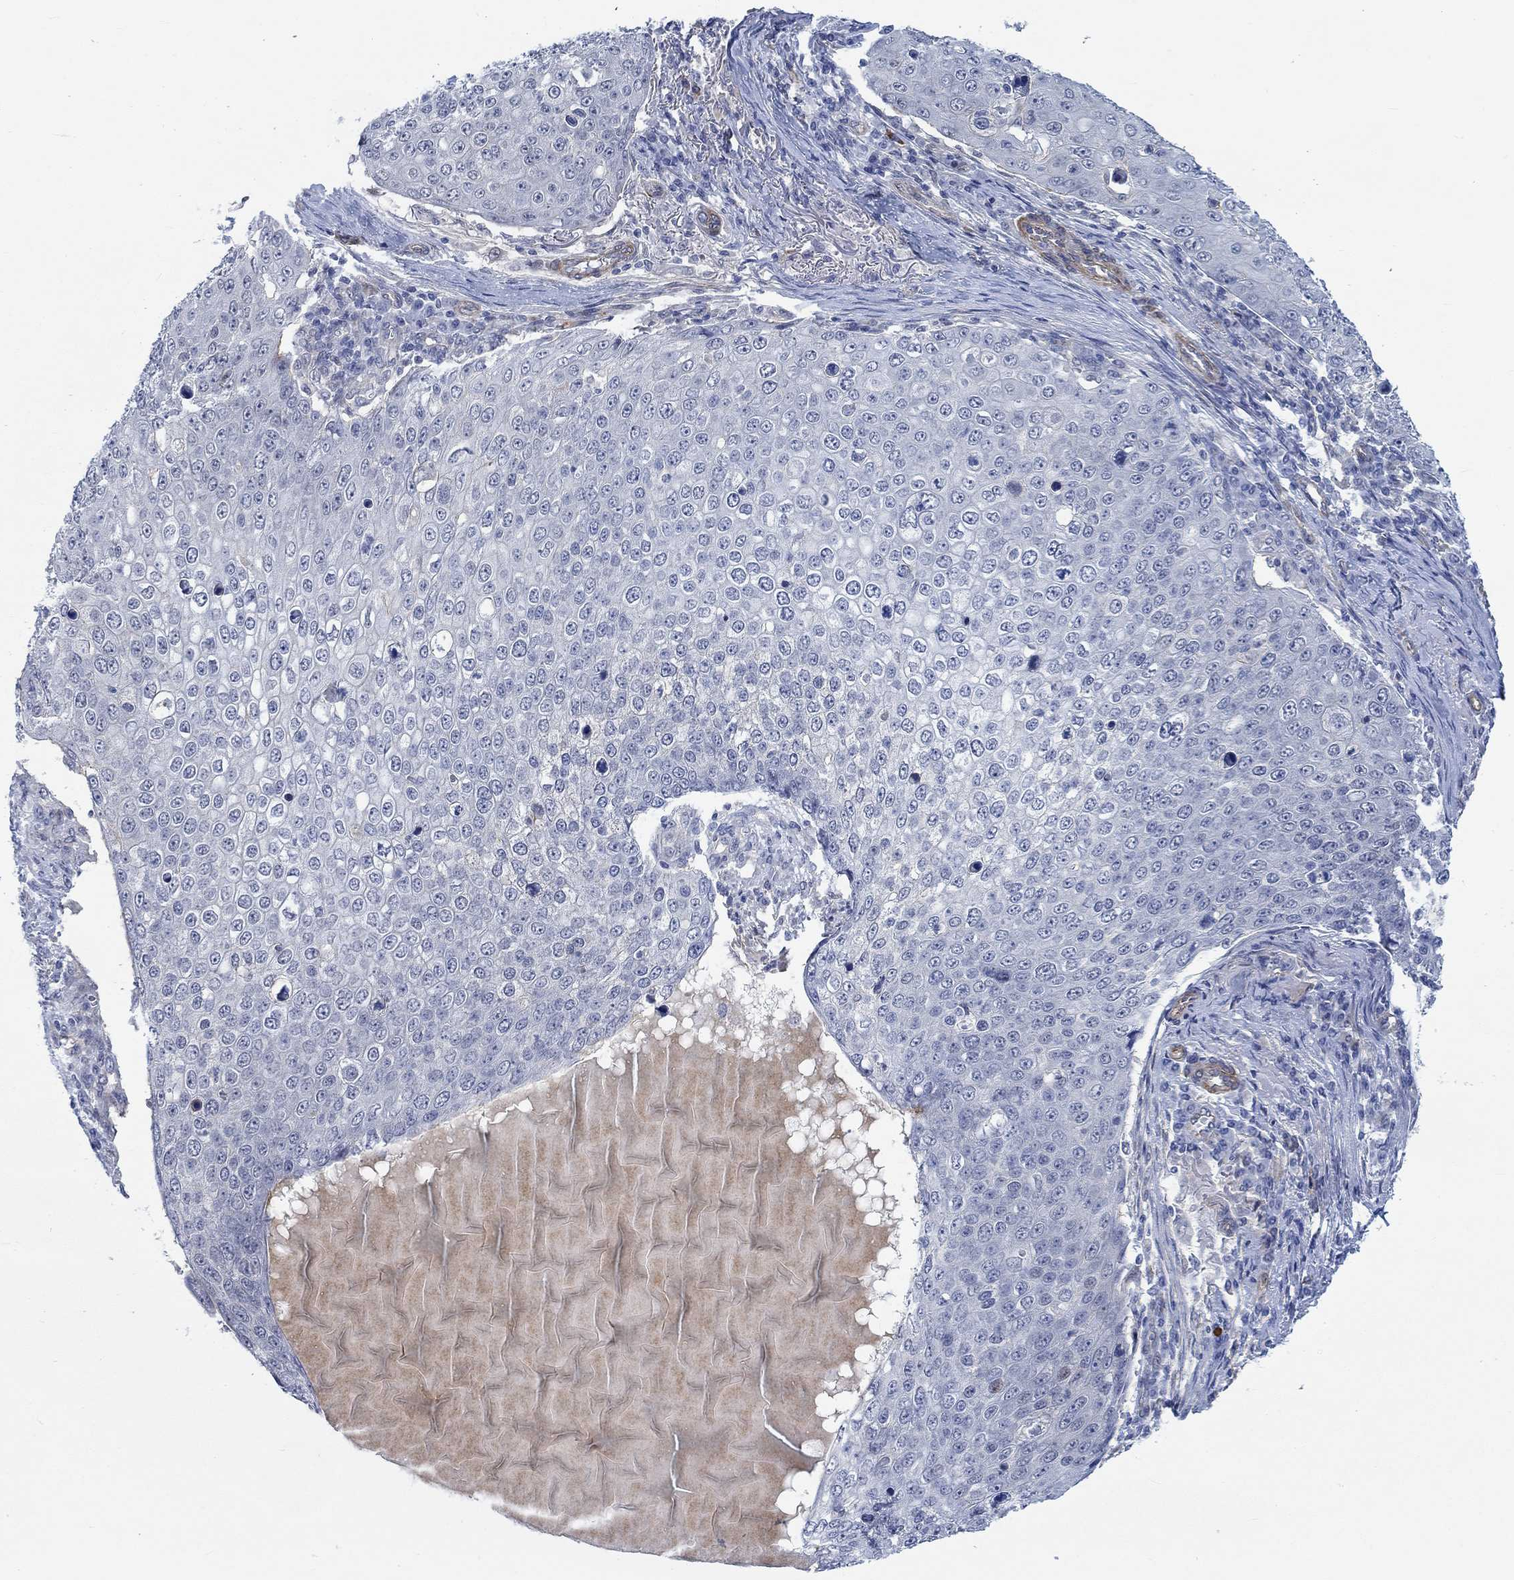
{"staining": {"intensity": "negative", "quantity": "none", "location": "none"}, "tissue": "skin cancer", "cell_type": "Tumor cells", "image_type": "cancer", "snomed": [{"axis": "morphology", "description": "Squamous cell carcinoma, NOS"}, {"axis": "topography", "description": "Skin"}], "caption": "Tumor cells show no significant expression in skin squamous cell carcinoma.", "gene": "KCNH8", "patient": {"sex": "male", "age": 71}}